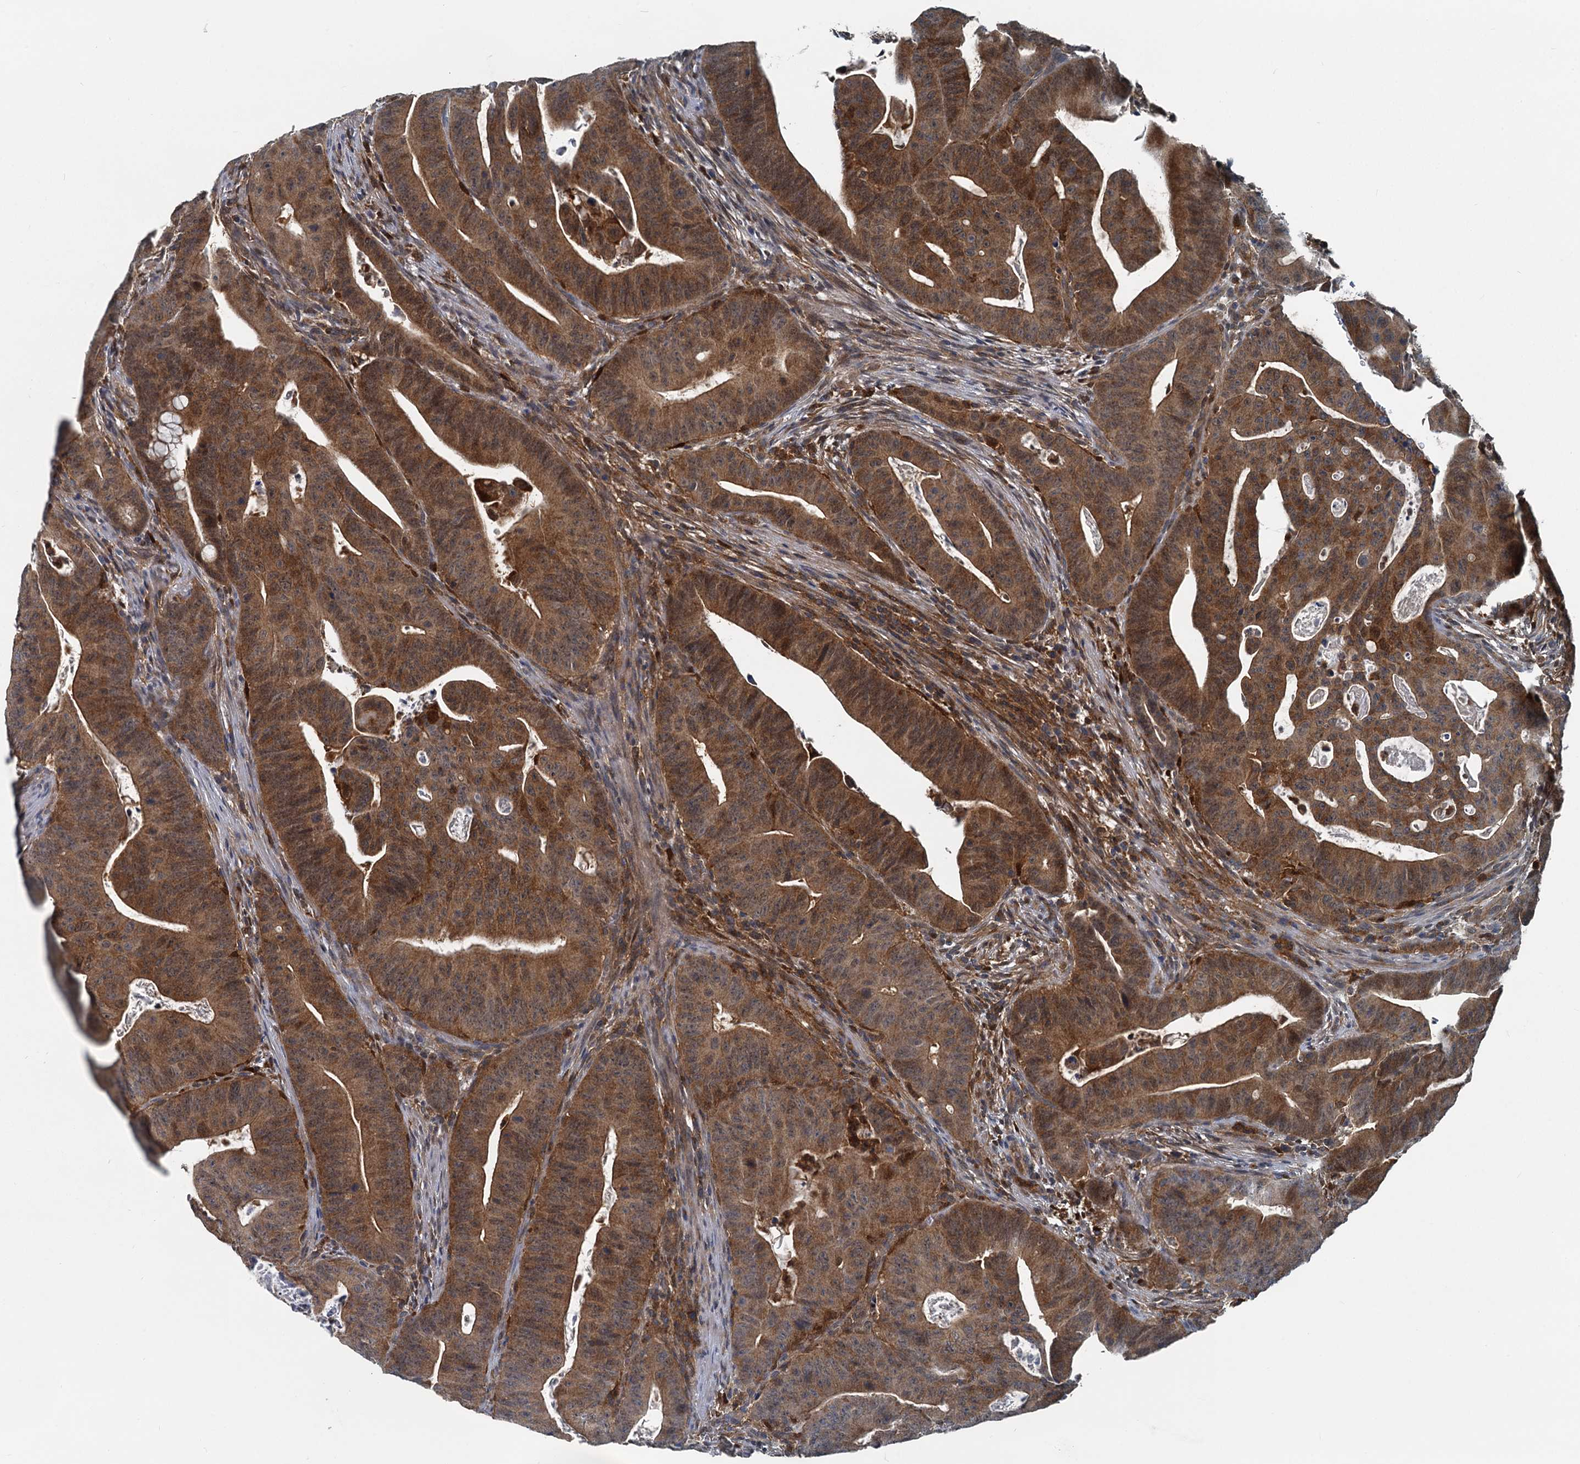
{"staining": {"intensity": "moderate", "quantity": ">75%", "location": "cytoplasmic/membranous,nuclear"}, "tissue": "colorectal cancer", "cell_type": "Tumor cells", "image_type": "cancer", "snomed": [{"axis": "morphology", "description": "Adenocarcinoma, NOS"}, {"axis": "topography", "description": "Rectum"}], "caption": "High-magnification brightfield microscopy of colorectal adenocarcinoma stained with DAB (brown) and counterstained with hematoxylin (blue). tumor cells exhibit moderate cytoplasmic/membranous and nuclear expression is identified in approximately>75% of cells.", "gene": "GCLM", "patient": {"sex": "female", "age": 75}}